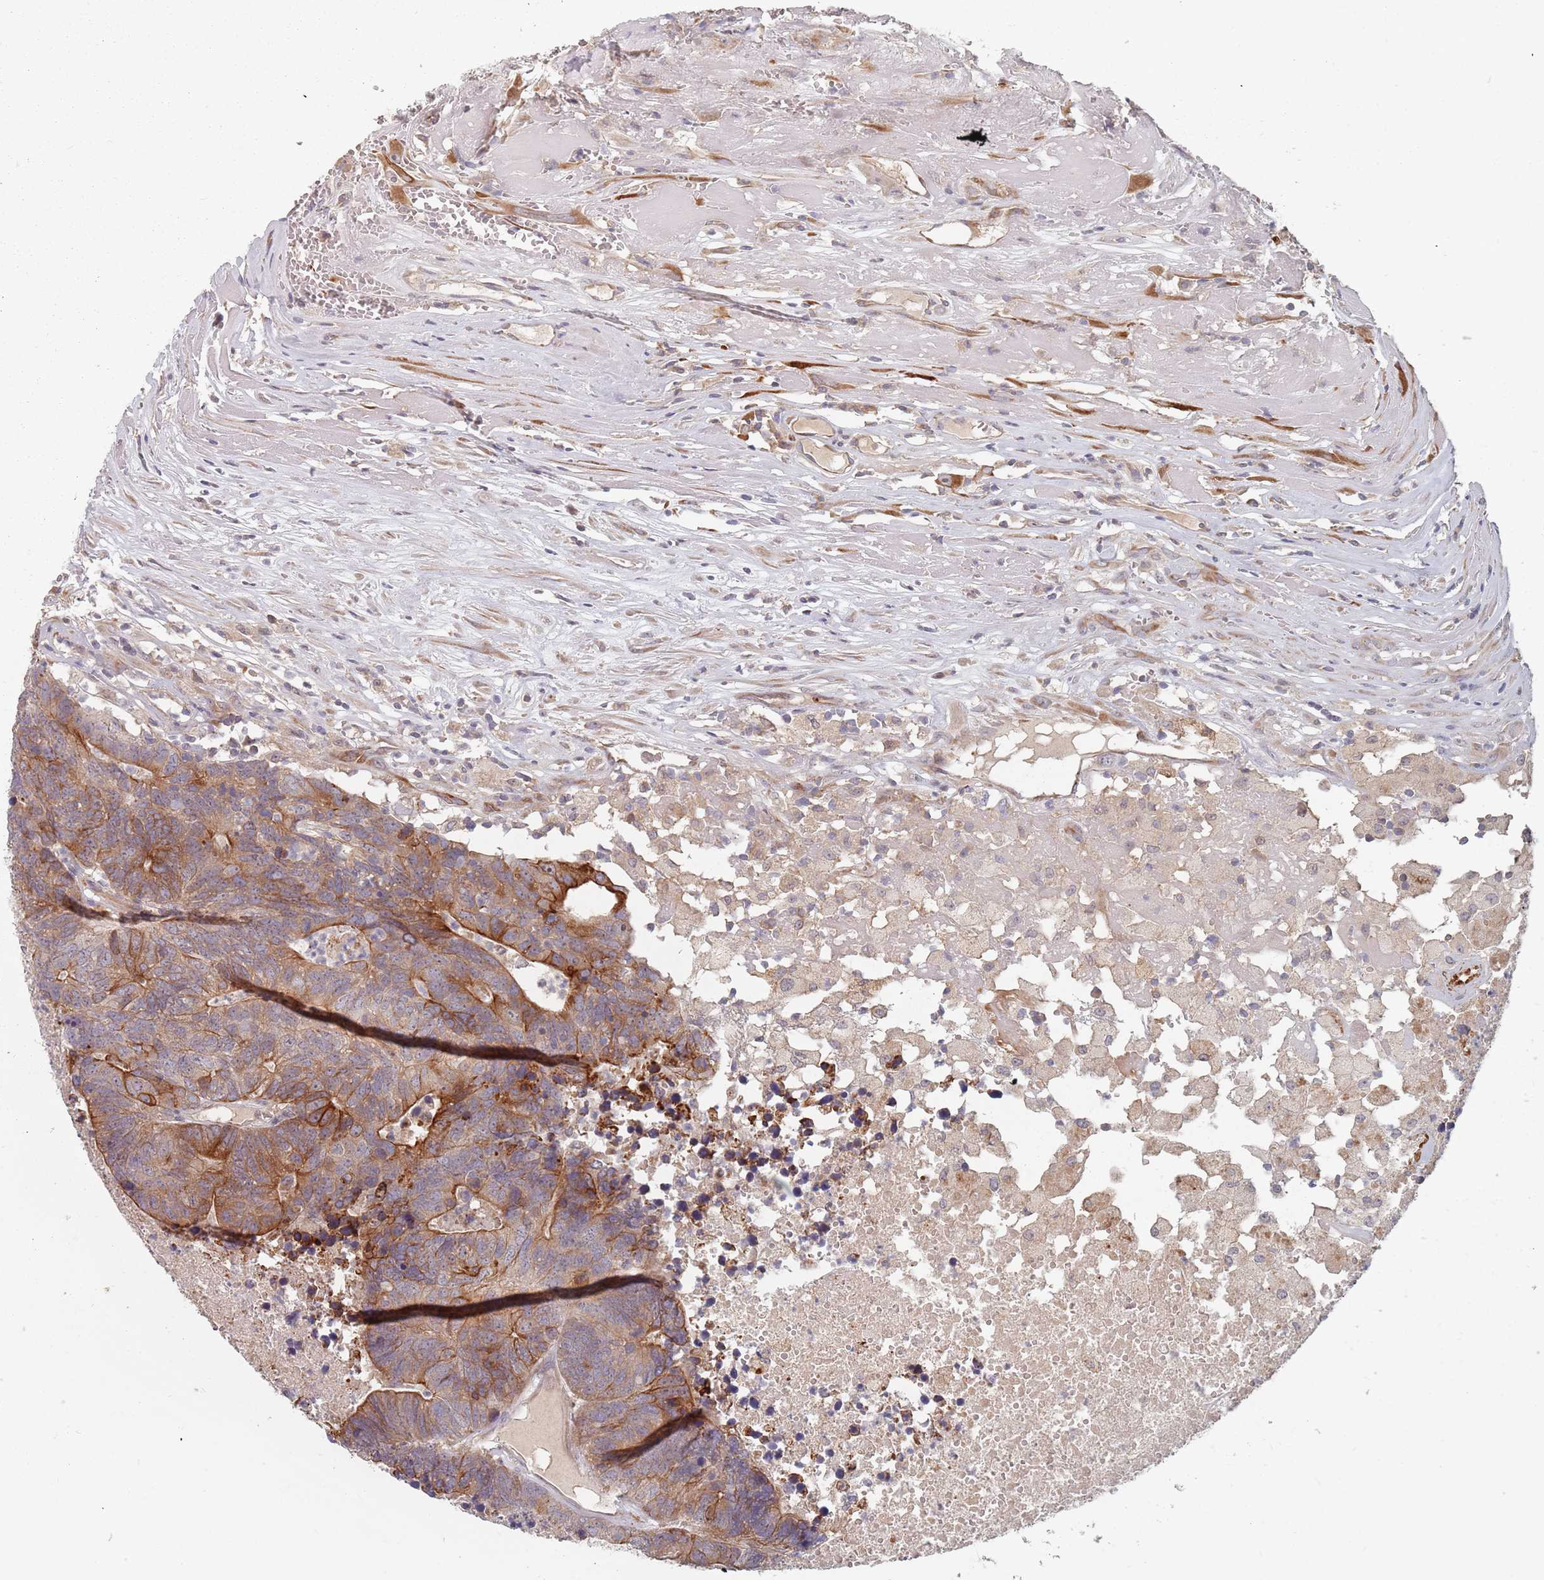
{"staining": {"intensity": "moderate", "quantity": ">75%", "location": "cytoplasmic/membranous"}, "tissue": "colorectal cancer", "cell_type": "Tumor cells", "image_type": "cancer", "snomed": [{"axis": "morphology", "description": "Adenocarcinoma, NOS"}, {"axis": "topography", "description": "Colon"}], "caption": "A medium amount of moderate cytoplasmic/membranous expression is appreciated in approximately >75% of tumor cells in adenocarcinoma (colorectal) tissue. The staining is performed using DAB brown chromogen to label protein expression. The nuclei are counter-stained blue using hematoxylin.", "gene": "ADAL", "patient": {"sex": "female", "age": 48}}